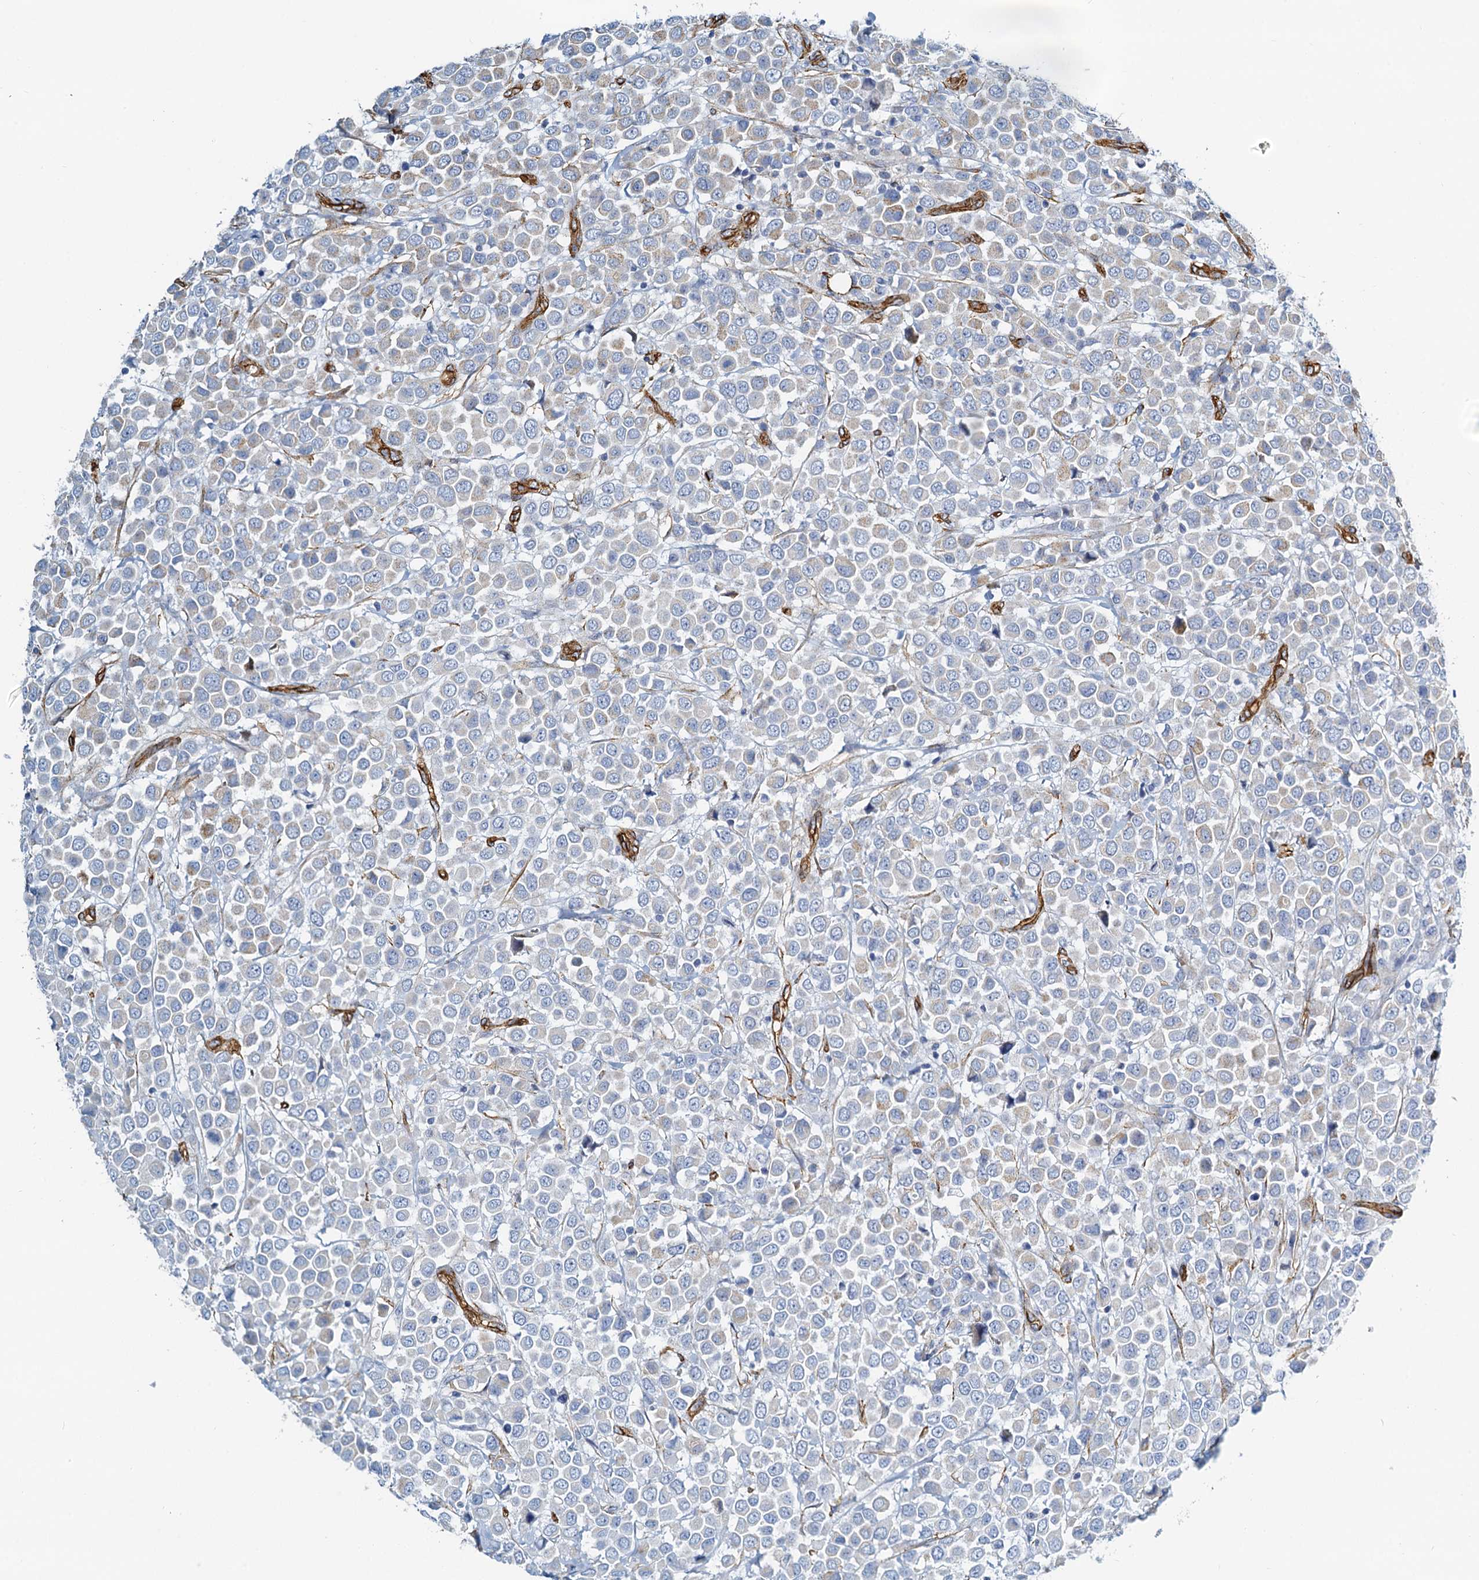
{"staining": {"intensity": "weak", "quantity": "<25%", "location": "cytoplasmic/membranous"}, "tissue": "breast cancer", "cell_type": "Tumor cells", "image_type": "cancer", "snomed": [{"axis": "morphology", "description": "Duct carcinoma"}, {"axis": "topography", "description": "Breast"}], "caption": "DAB immunohistochemical staining of breast cancer (infiltrating ductal carcinoma) demonstrates no significant staining in tumor cells.", "gene": "DGKG", "patient": {"sex": "female", "age": 61}}